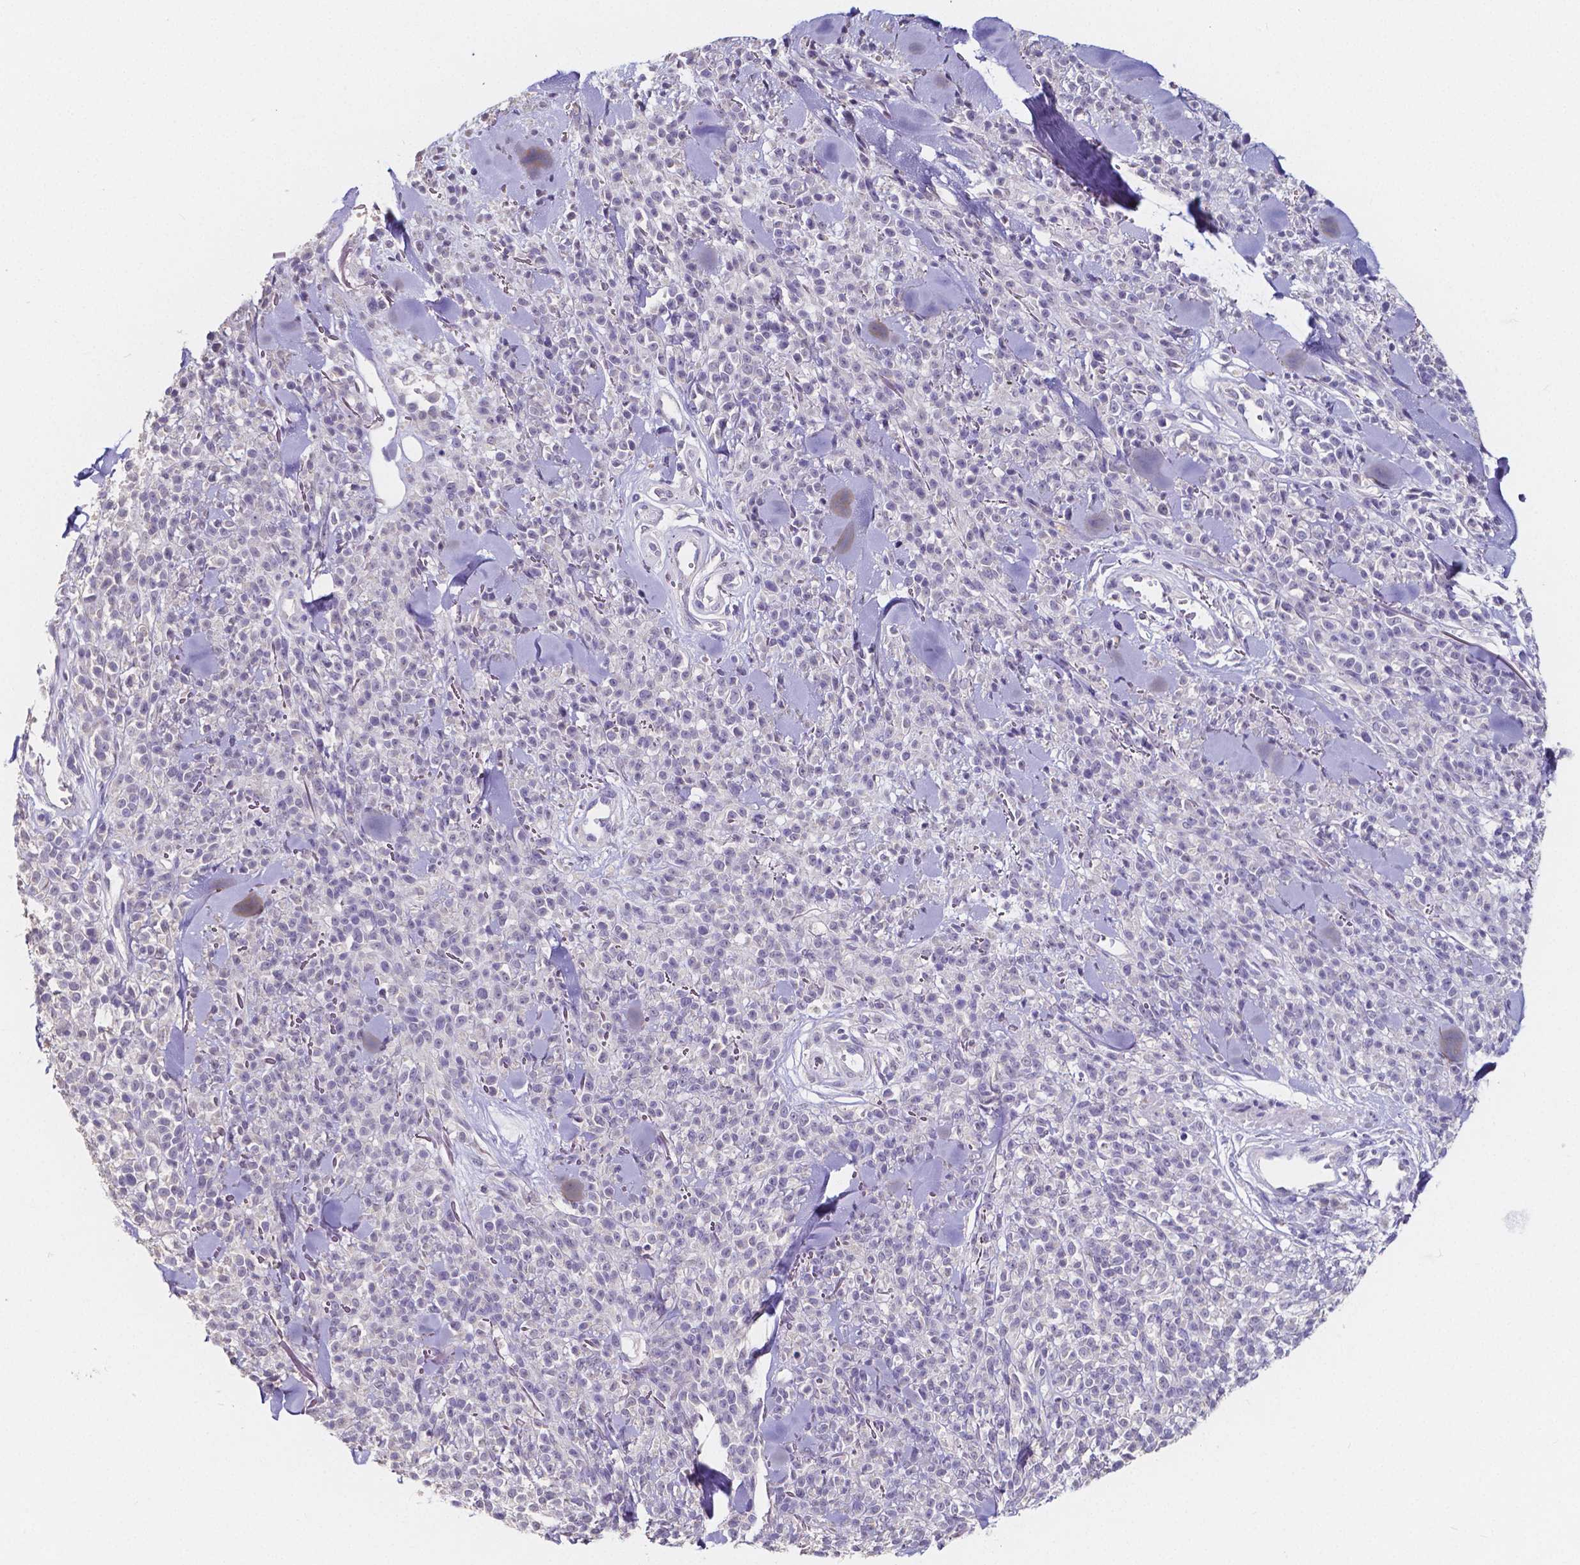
{"staining": {"intensity": "weak", "quantity": "25%-75%", "location": "cytoplasmic/membranous"}, "tissue": "melanoma", "cell_type": "Tumor cells", "image_type": "cancer", "snomed": [{"axis": "morphology", "description": "Malignant melanoma, NOS"}, {"axis": "topography", "description": "Skin"}, {"axis": "topography", "description": "Skin of trunk"}], "caption": "Human malignant melanoma stained with a brown dye shows weak cytoplasmic/membranous positive positivity in approximately 25%-75% of tumor cells.", "gene": "ACP5", "patient": {"sex": "male", "age": 74}}